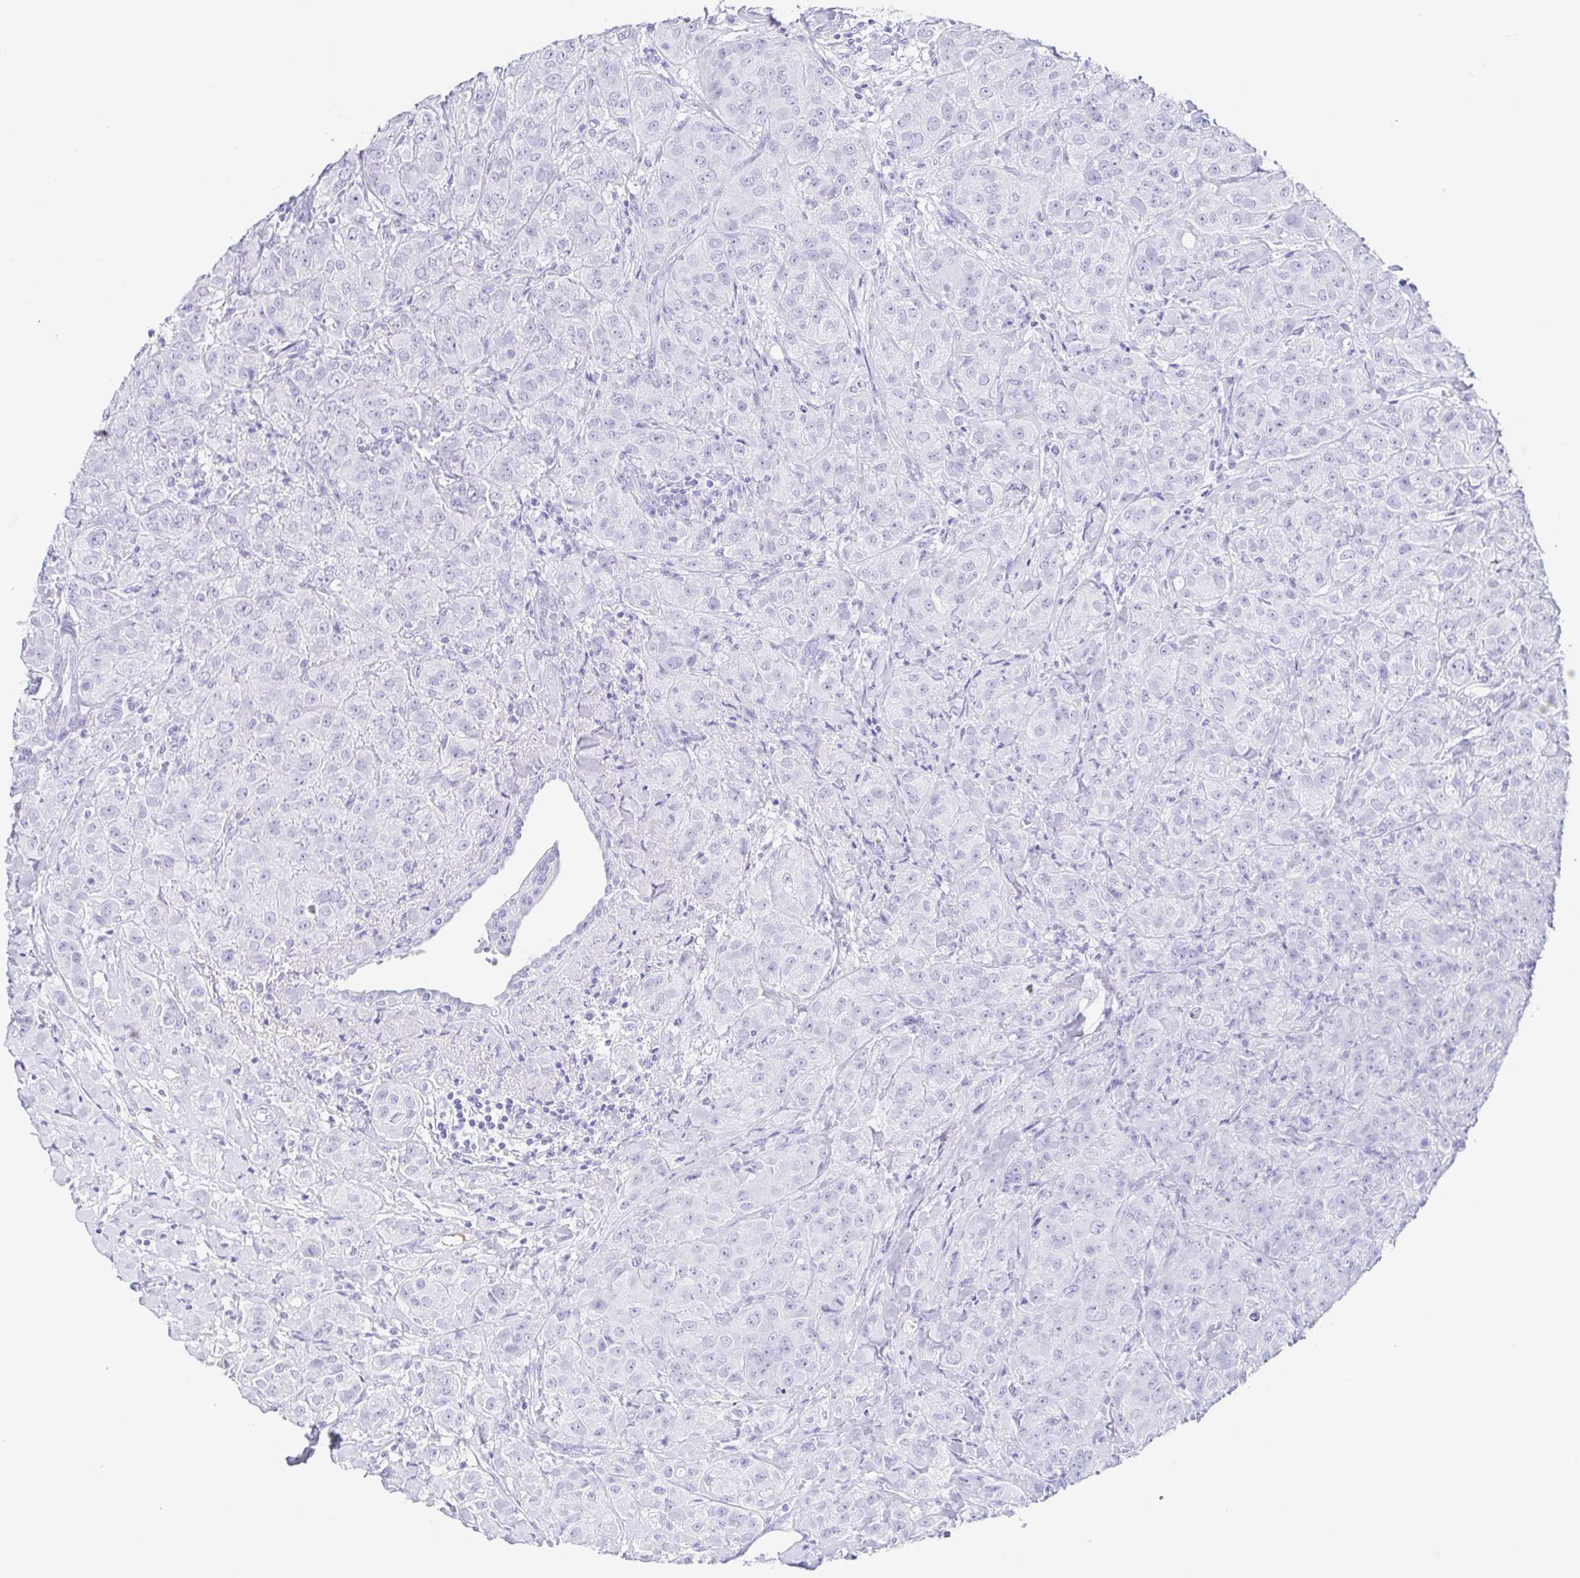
{"staining": {"intensity": "negative", "quantity": "none", "location": "none"}, "tissue": "breast cancer", "cell_type": "Tumor cells", "image_type": "cancer", "snomed": [{"axis": "morphology", "description": "Normal tissue, NOS"}, {"axis": "morphology", "description": "Duct carcinoma"}, {"axis": "topography", "description": "Breast"}], "caption": "The histopathology image displays no significant staining in tumor cells of breast cancer. (DAB immunohistochemistry, high magnification).", "gene": "GKN1", "patient": {"sex": "female", "age": 43}}